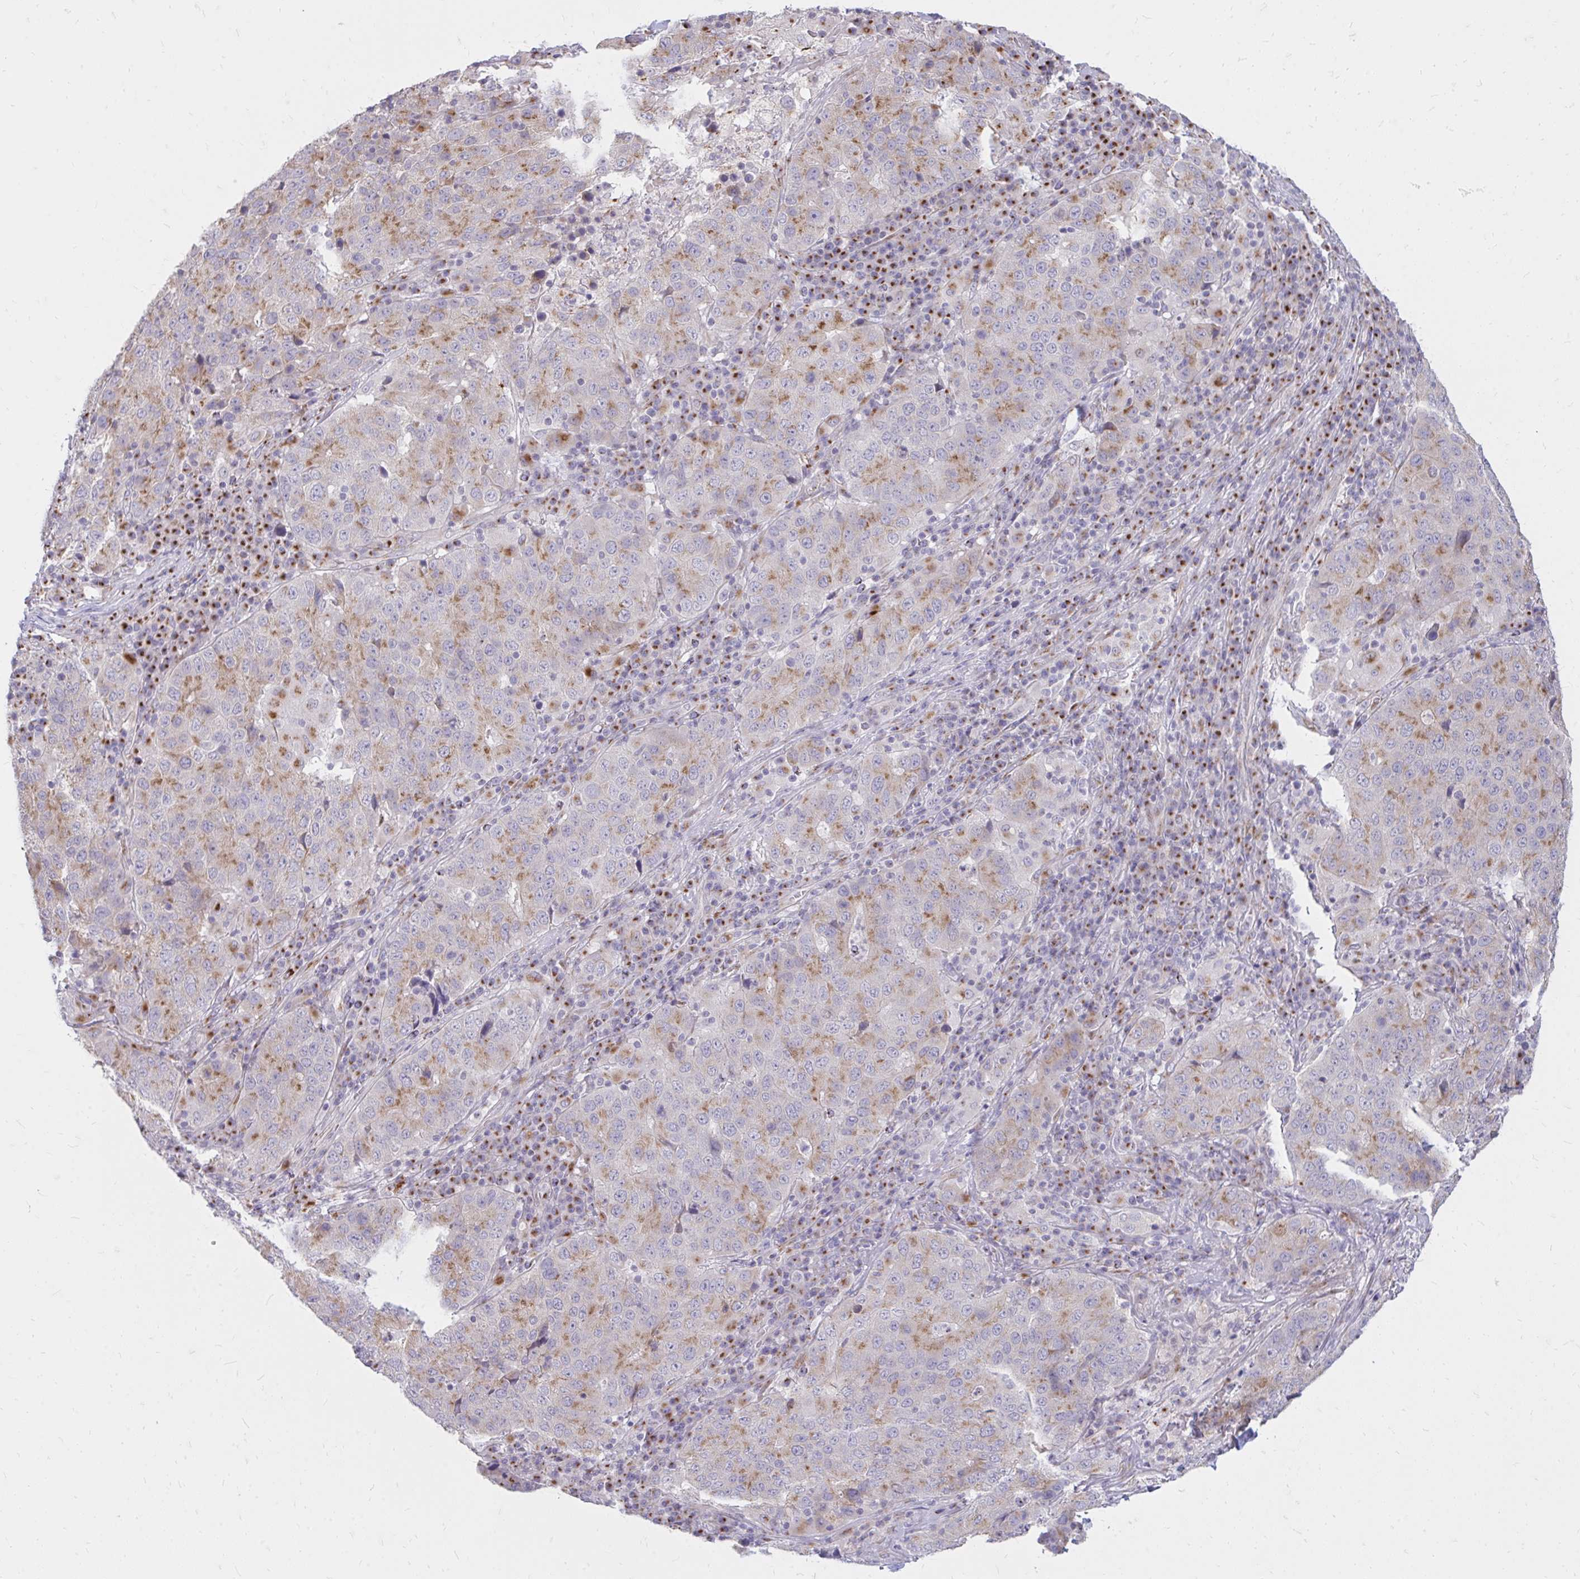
{"staining": {"intensity": "moderate", "quantity": "25%-75%", "location": "cytoplasmic/membranous"}, "tissue": "stomach cancer", "cell_type": "Tumor cells", "image_type": "cancer", "snomed": [{"axis": "morphology", "description": "Adenocarcinoma, NOS"}, {"axis": "topography", "description": "Stomach"}], "caption": "Immunohistochemistry (IHC) of human stomach adenocarcinoma exhibits medium levels of moderate cytoplasmic/membranous staining in about 25%-75% of tumor cells. The protein is stained brown, and the nuclei are stained in blue (DAB IHC with brightfield microscopy, high magnification).", "gene": "RAB6B", "patient": {"sex": "male", "age": 71}}